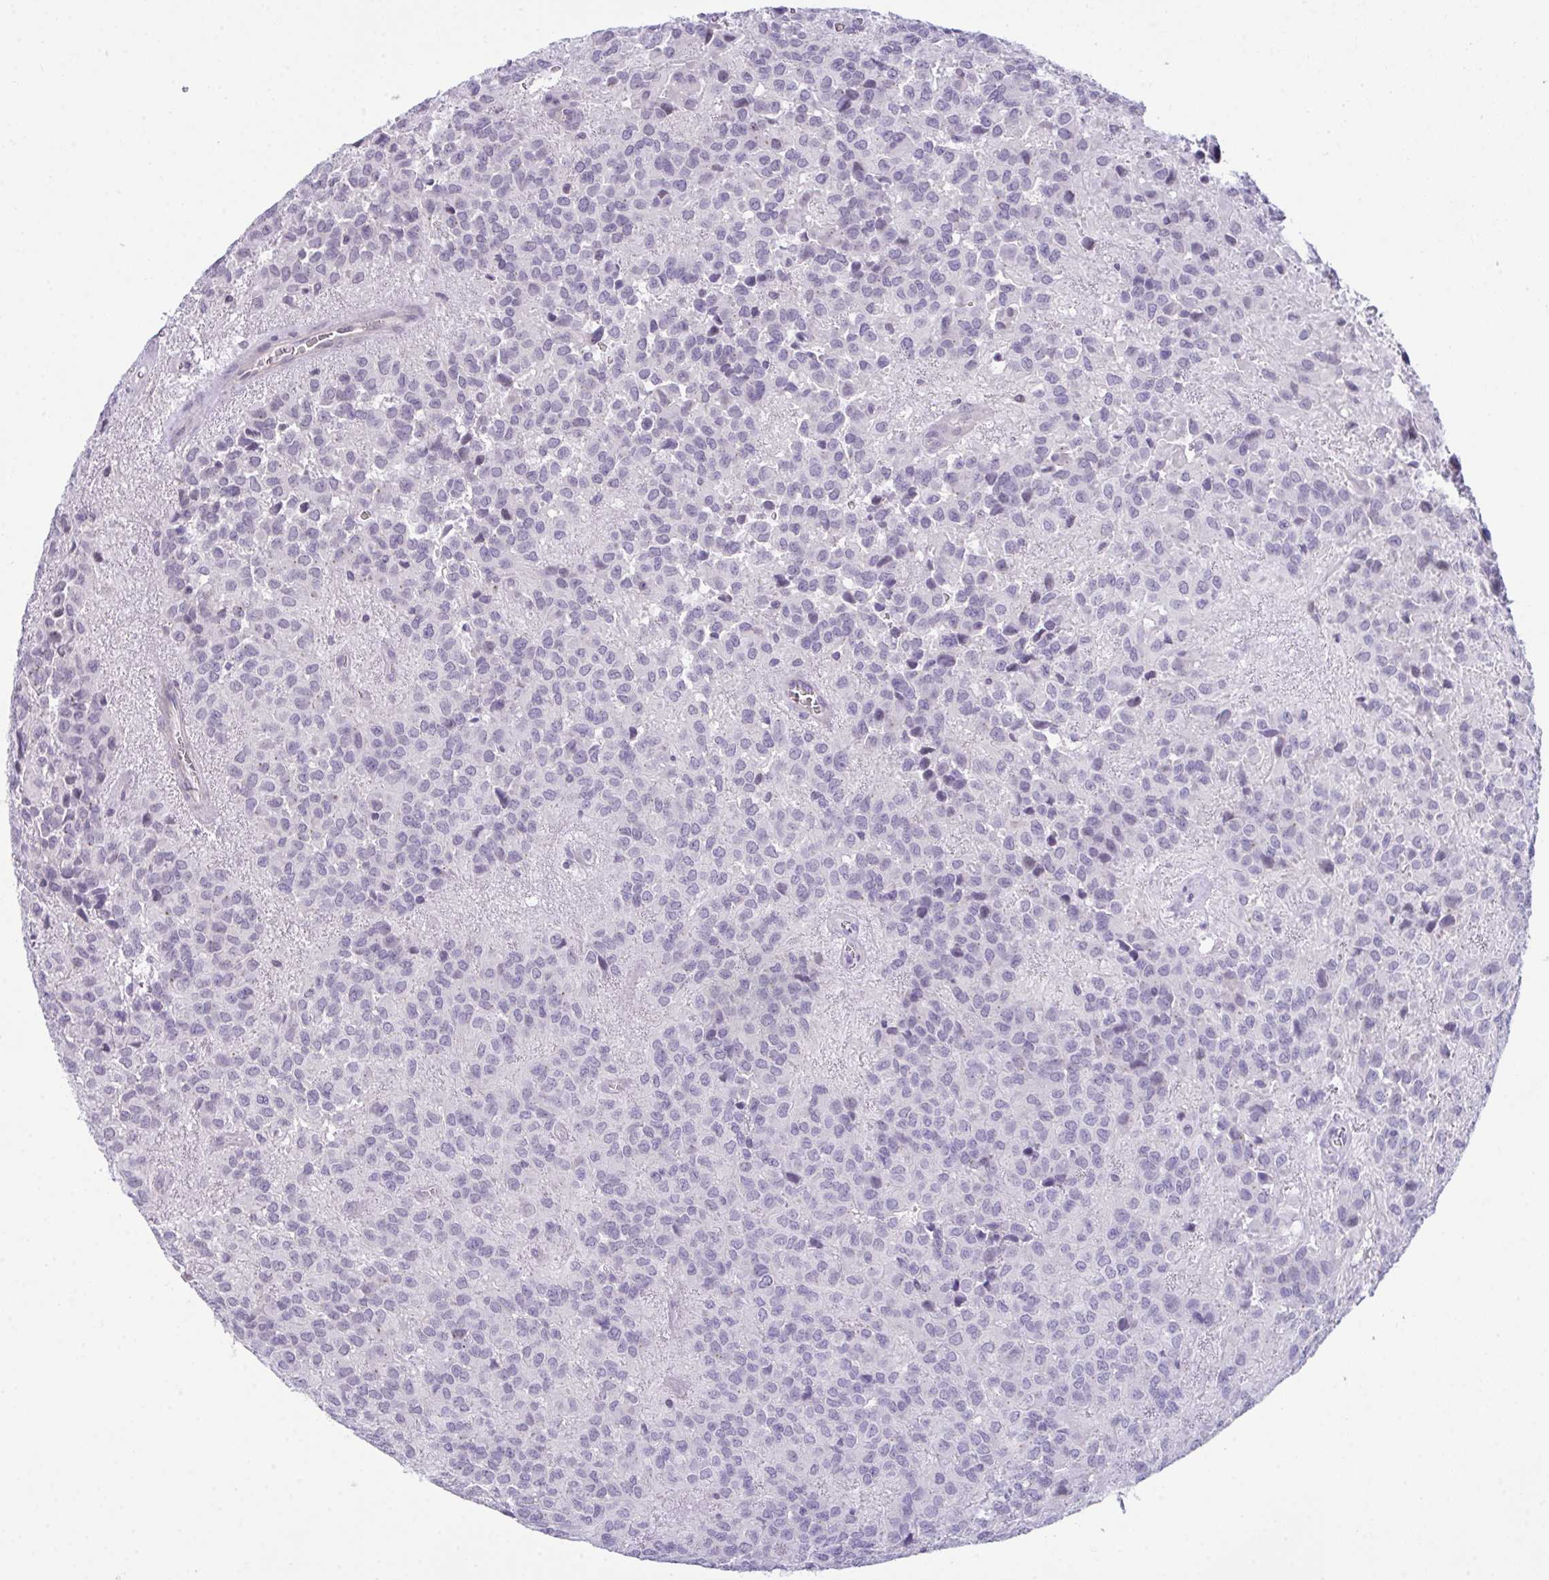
{"staining": {"intensity": "negative", "quantity": "none", "location": "none"}, "tissue": "glioma", "cell_type": "Tumor cells", "image_type": "cancer", "snomed": [{"axis": "morphology", "description": "Glioma, malignant, Low grade"}, {"axis": "topography", "description": "Brain"}], "caption": "IHC of glioma displays no expression in tumor cells. Nuclei are stained in blue.", "gene": "ATP6V0D2", "patient": {"sex": "male", "age": 56}}